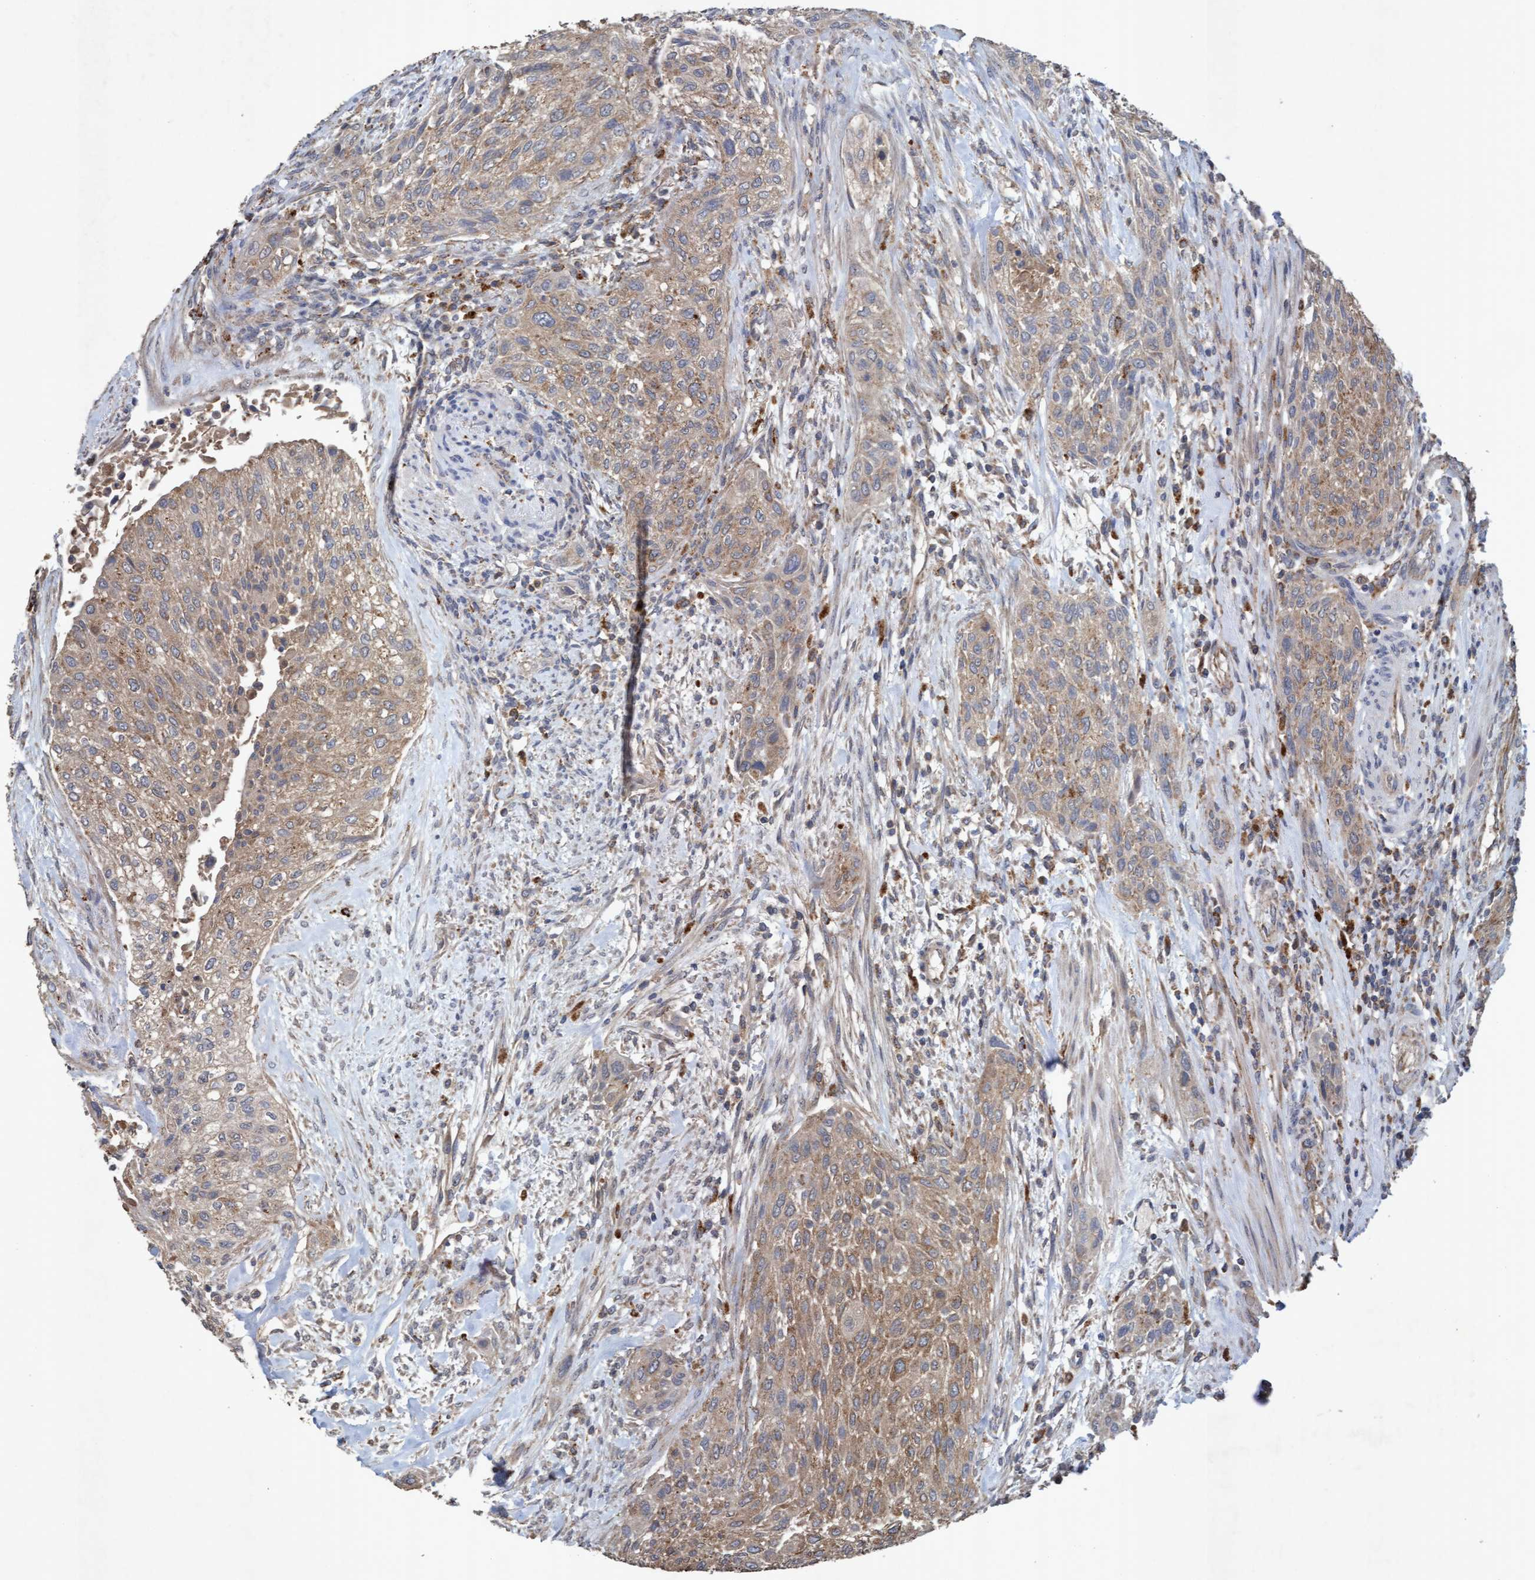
{"staining": {"intensity": "weak", "quantity": ">75%", "location": "cytoplasmic/membranous"}, "tissue": "urothelial cancer", "cell_type": "Tumor cells", "image_type": "cancer", "snomed": [{"axis": "morphology", "description": "Urothelial carcinoma, Low grade"}, {"axis": "morphology", "description": "Urothelial carcinoma, High grade"}, {"axis": "topography", "description": "Urinary bladder"}], "caption": "This micrograph reveals immunohistochemistry (IHC) staining of human urothelial carcinoma (low-grade), with low weak cytoplasmic/membranous positivity in about >75% of tumor cells.", "gene": "ATPAF2", "patient": {"sex": "male", "age": 35}}